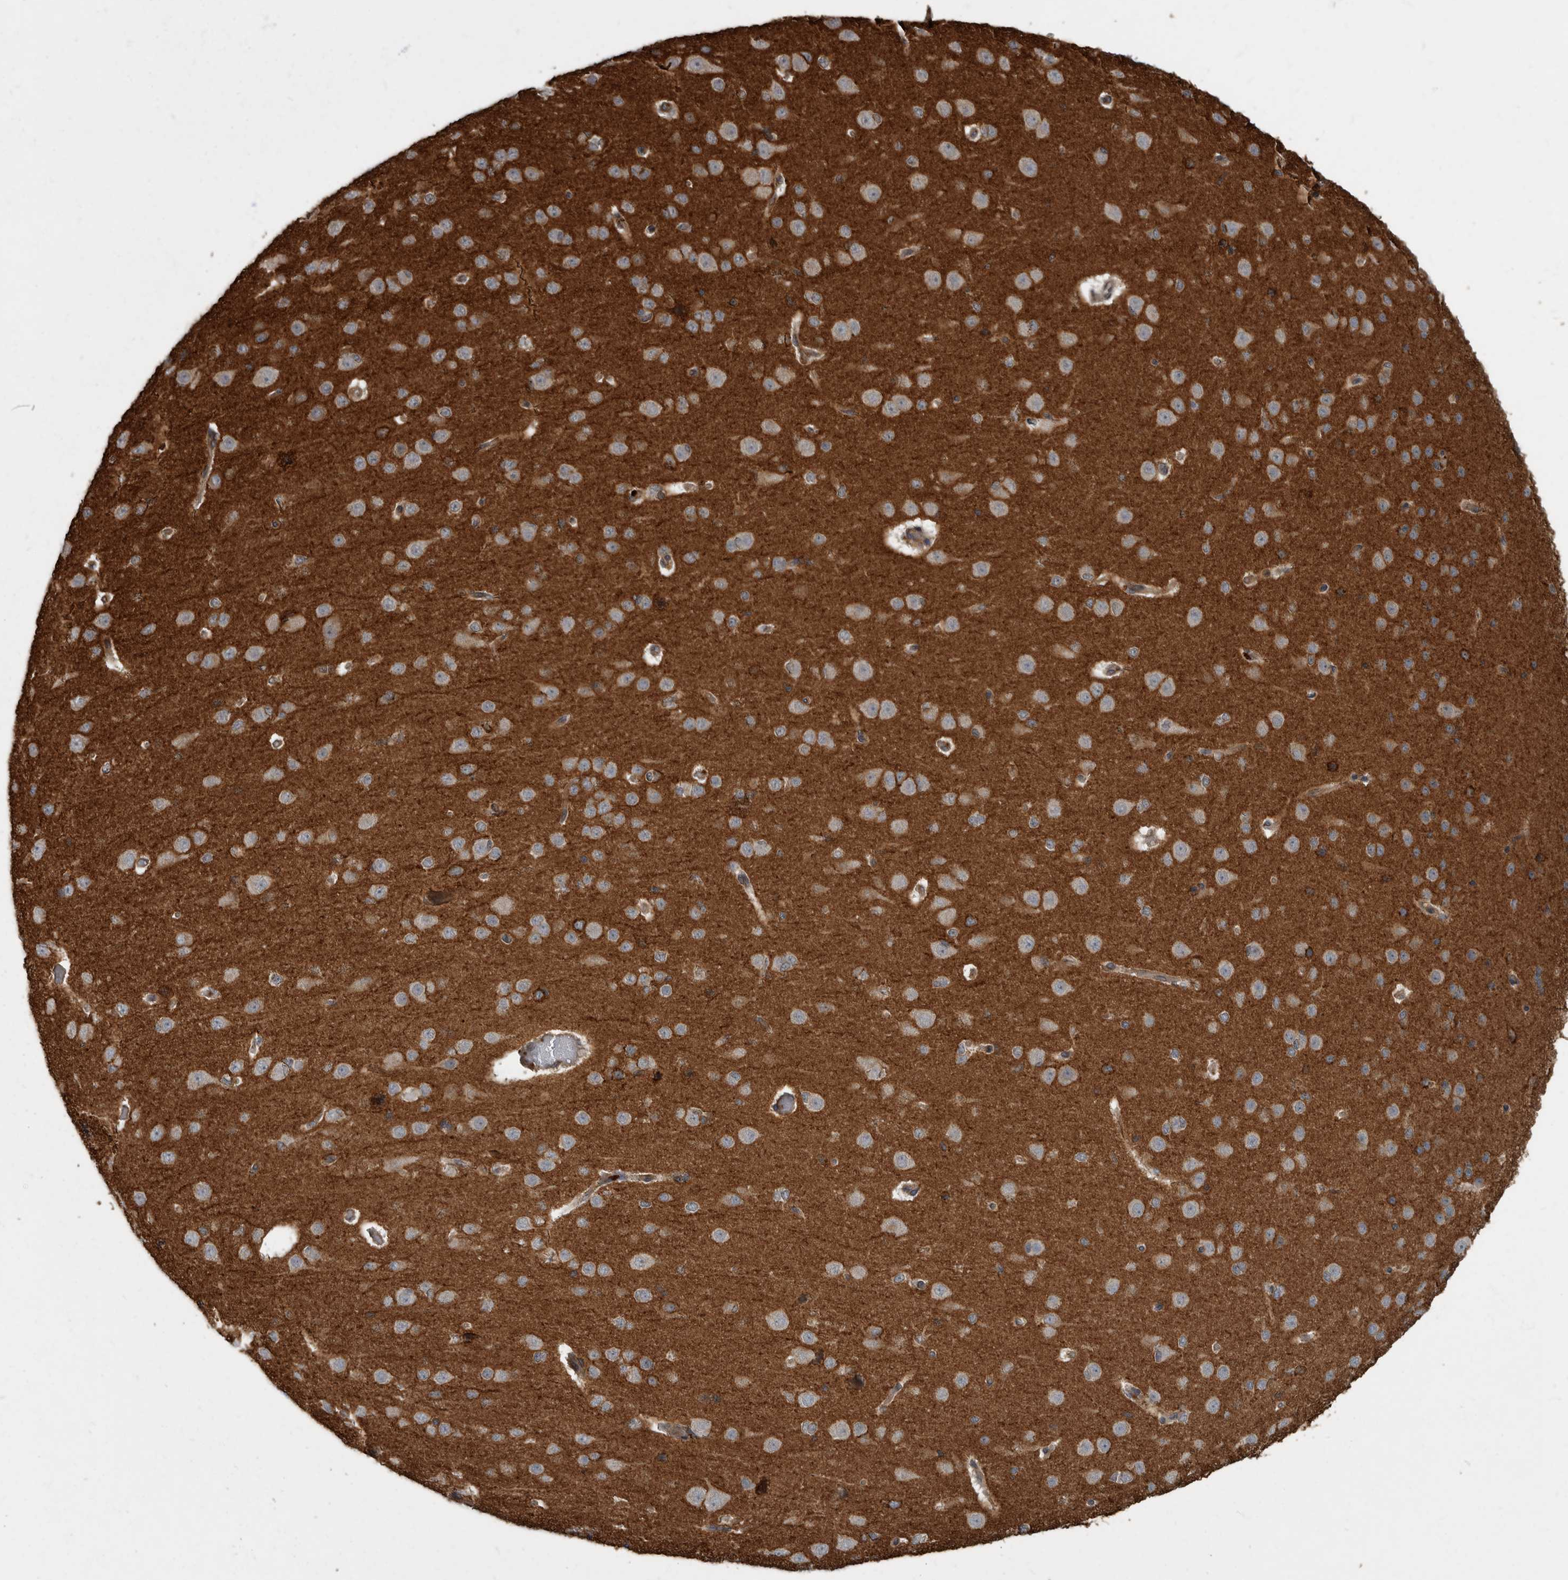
{"staining": {"intensity": "moderate", "quantity": ">75%", "location": "cytoplasmic/membranous"}, "tissue": "cerebral cortex", "cell_type": "Endothelial cells", "image_type": "normal", "snomed": [{"axis": "morphology", "description": "Normal tissue, NOS"}, {"axis": "morphology", "description": "Developmental malformation"}, {"axis": "topography", "description": "Cerebral cortex"}], "caption": "Moderate cytoplasmic/membranous expression is present in about >75% of endothelial cells in benign cerebral cortex.", "gene": "VEGFD", "patient": {"sex": "female", "age": 30}}